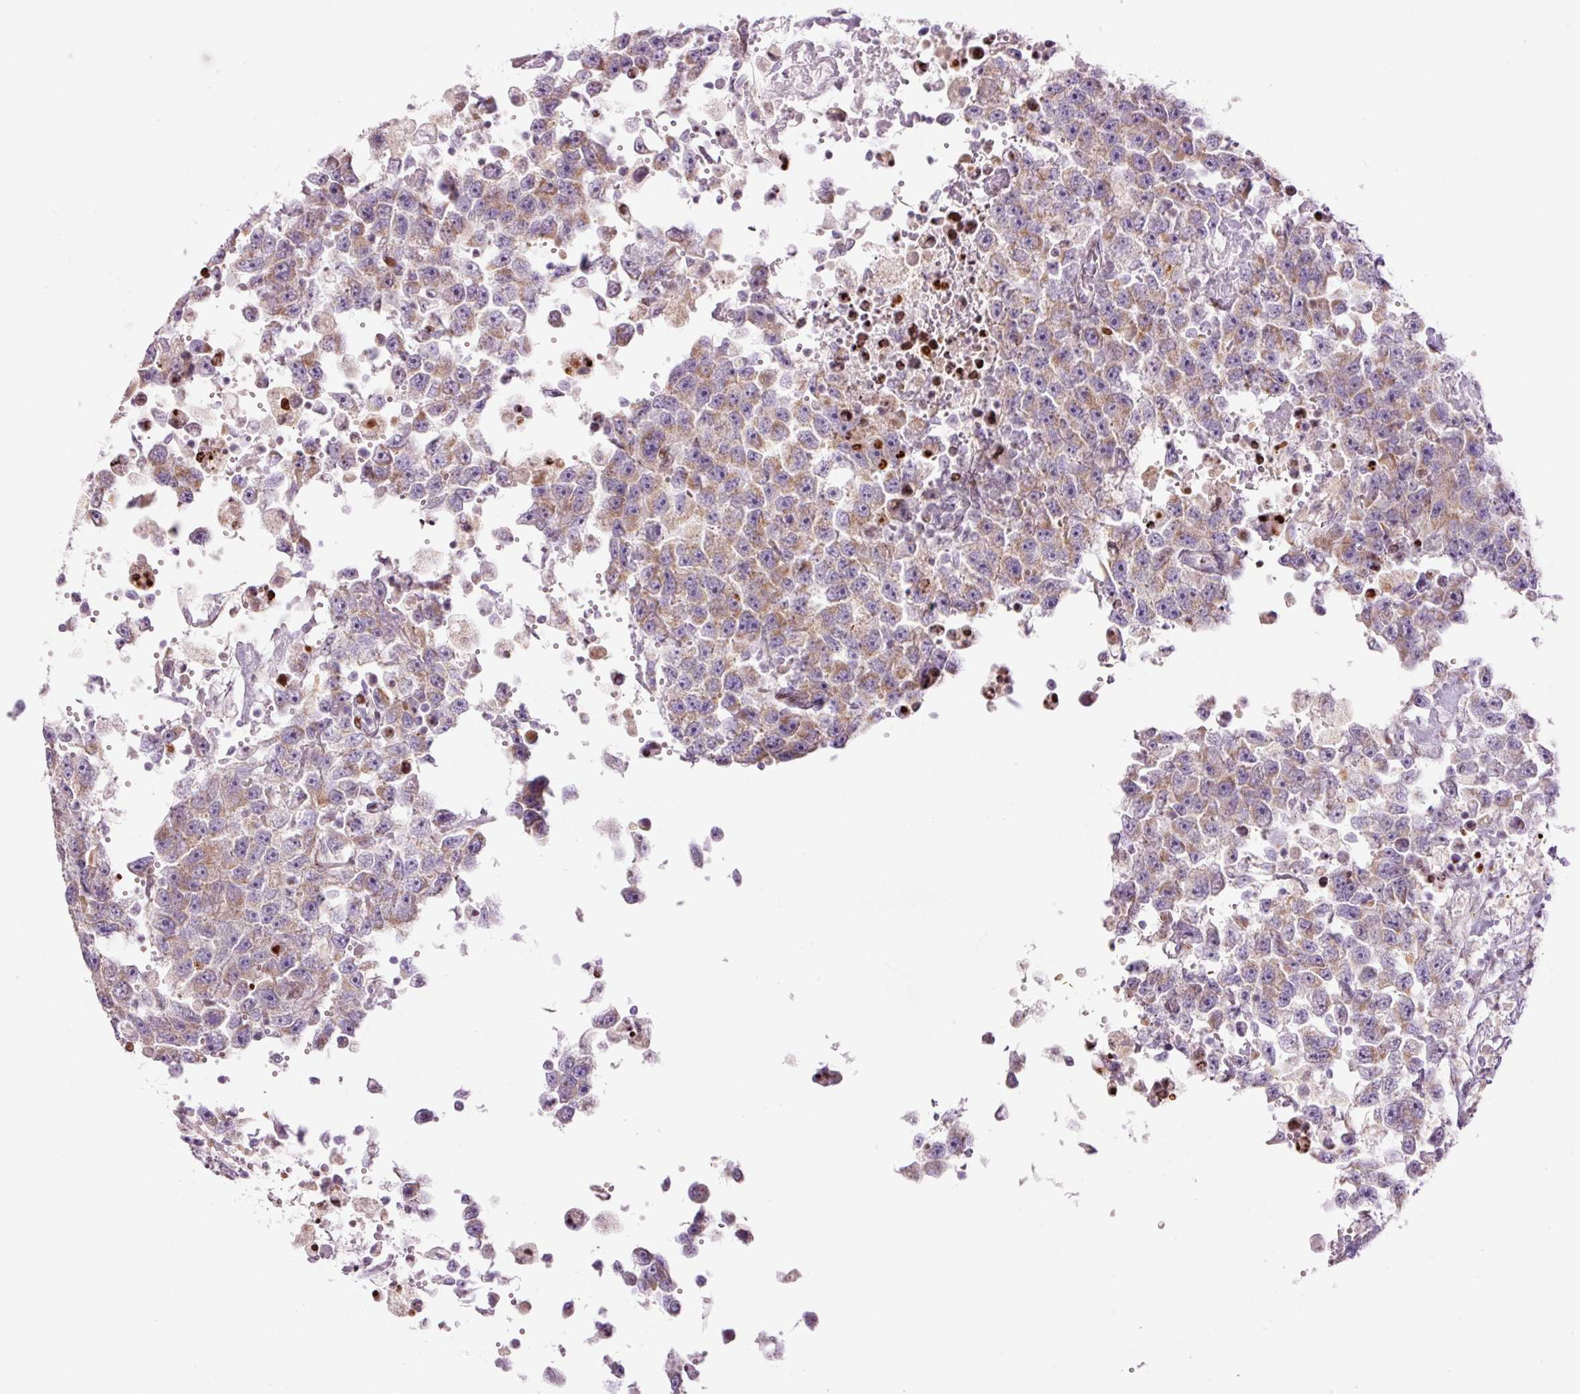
{"staining": {"intensity": "moderate", "quantity": ">75%", "location": "cytoplasmic/membranous"}, "tissue": "testis cancer", "cell_type": "Tumor cells", "image_type": "cancer", "snomed": [{"axis": "morphology", "description": "Carcinoma, Embryonal, NOS"}, {"axis": "topography", "description": "Testis"}], "caption": "Approximately >75% of tumor cells in testis embryonal carcinoma display moderate cytoplasmic/membranous protein positivity as visualized by brown immunohistochemical staining.", "gene": "TMEM177", "patient": {"sex": "male", "age": 83}}